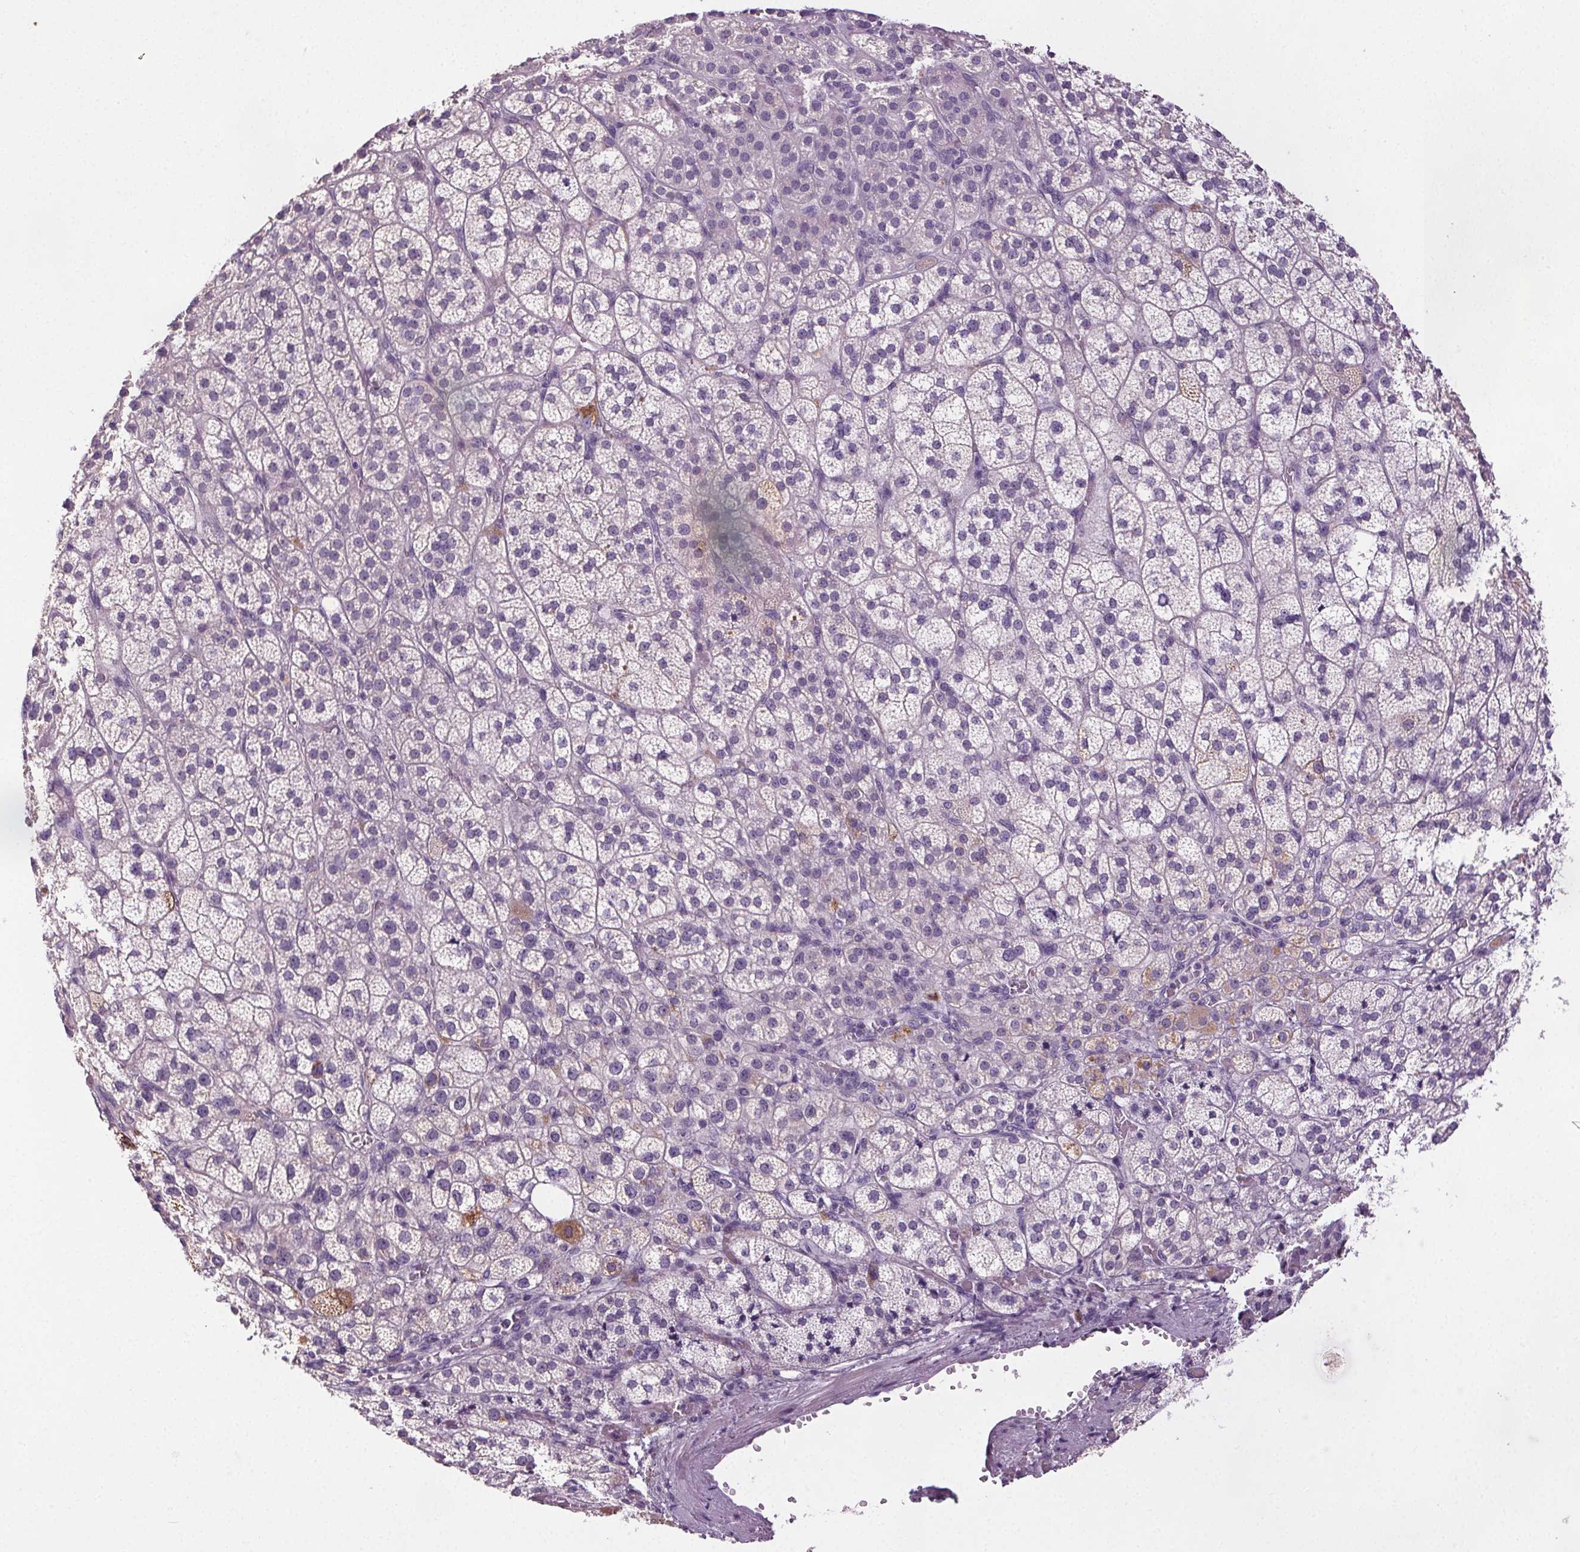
{"staining": {"intensity": "moderate", "quantity": "<25%", "location": "cytoplasmic/membranous"}, "tissue": "adrenal gland", "cell_type": "Glandular cells", "image_type": "normal", "snomed": [{"axis": "morphology", "description": "Normal tissue, NOS"}, {"axis": "topography", "description": "Adrenal gland"}], "caption": "This micrograph exhibits IHC staining of benign human adrenal gland, with low moderate cytoplasmic/membranous positivity in approximately <25% of glandular cells.", "gene": "GPIHBP1", "patient": {"sex": "female", "age": 60}}